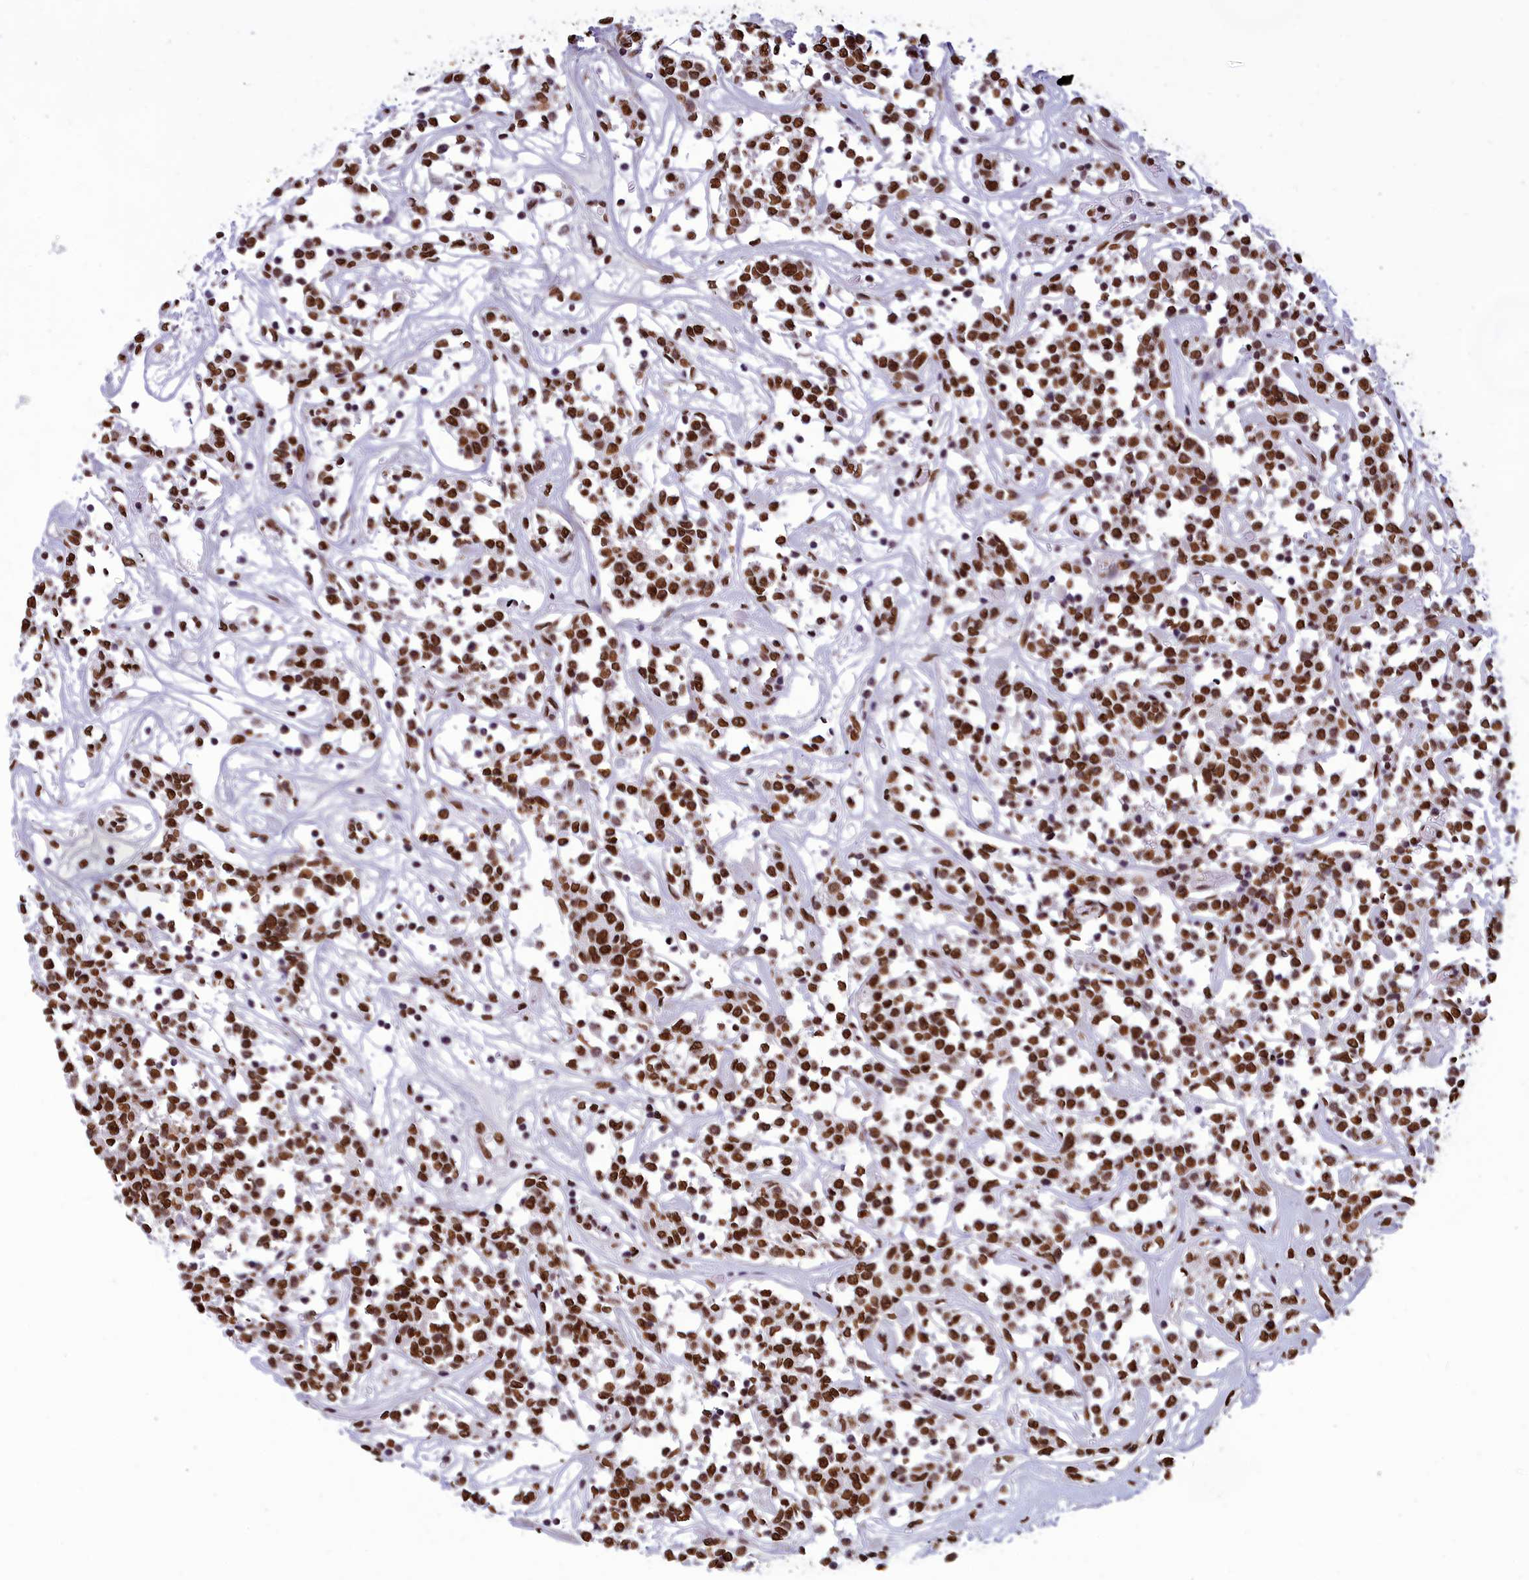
{"staining": {"intensity": "strong", "quantity": ">75%", "location": "nuclear"}, "tissue": "lymphoma", "cell_type": "Tumor cells", "image_type": "cancer", "snomed": [{"axis": "morphology", "description": "Malignant lymphoma, non-Hodgkin's type, Low grade"}, {"axis": "topography", "description": "Small intestine"}], "caption": "Immunohistochemistry (IHC) (DAB (3,3'-diaminobenzidine)) staining of human low-grade malignant lymphoma, non-Hodgkin's type exhibits strong nuclear protein staining in about >75% of tumor cells.", "gene": "AKAP17A", "patient": {"sex": "female", "age": 59}}